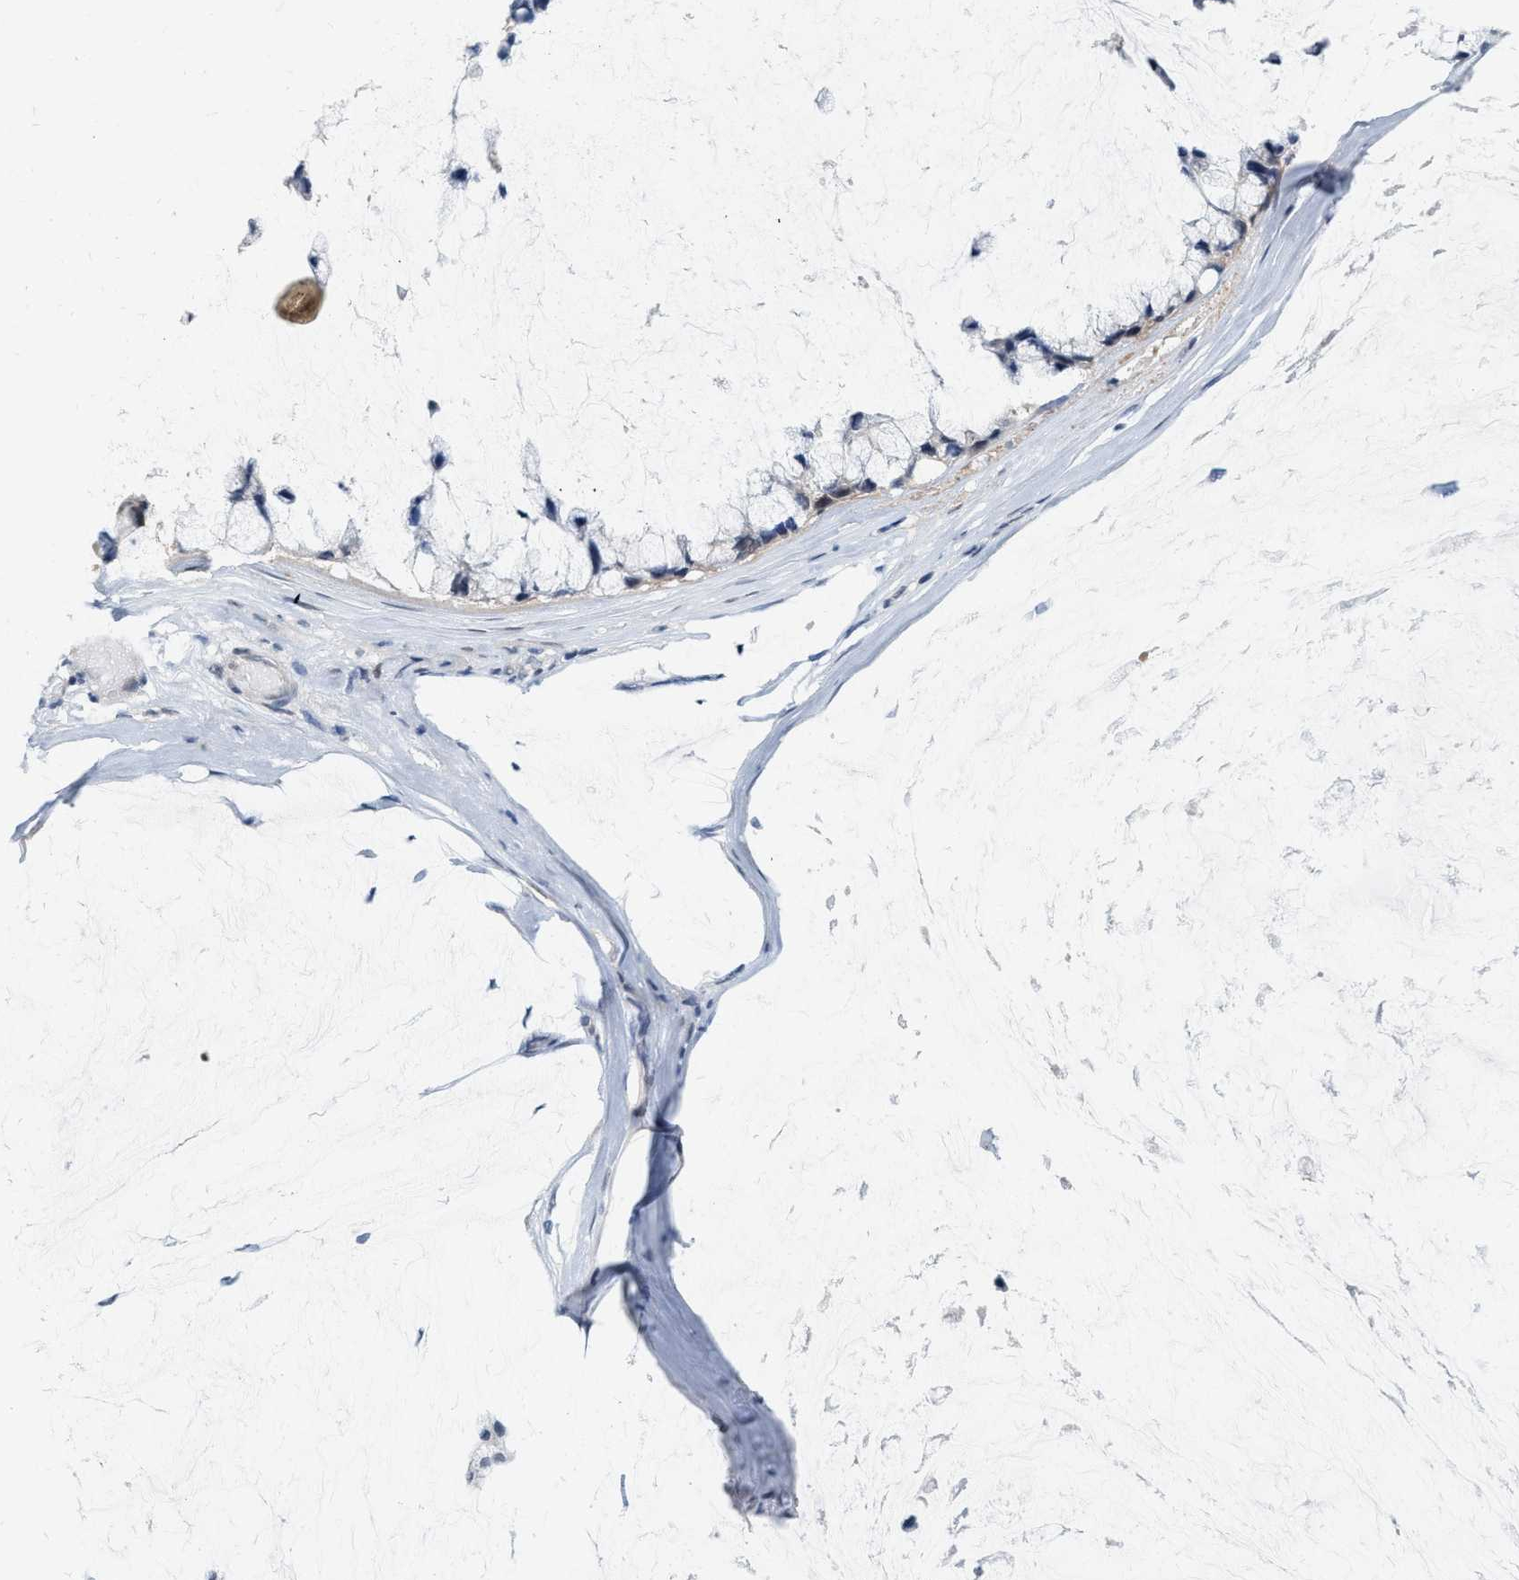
{"staining": {"intensity": "weak", "quantity": "<25%", "location": "cytoplasmic/membranous,nuclear"}, "tissue": "ovarian cancer", "cell_type": "Tumor cells", "image_type": "cancer", "snomed": [{"axis": "morphology", "description": "Cystadenocarcinoma, mucinous, NOS"}, {"axis": "topography", "description": "Ovary"}], "caption": "Immunohistochemistry of human ovarian mucinous cystadenocarcinoma shows no expression in tumor cells. The staining is performed using DAB brown chromogen with nuclei counter-stained in using hematoxylin.", "gene": "RUVBL1", "patient": {"sex": "female", "age": 39}}